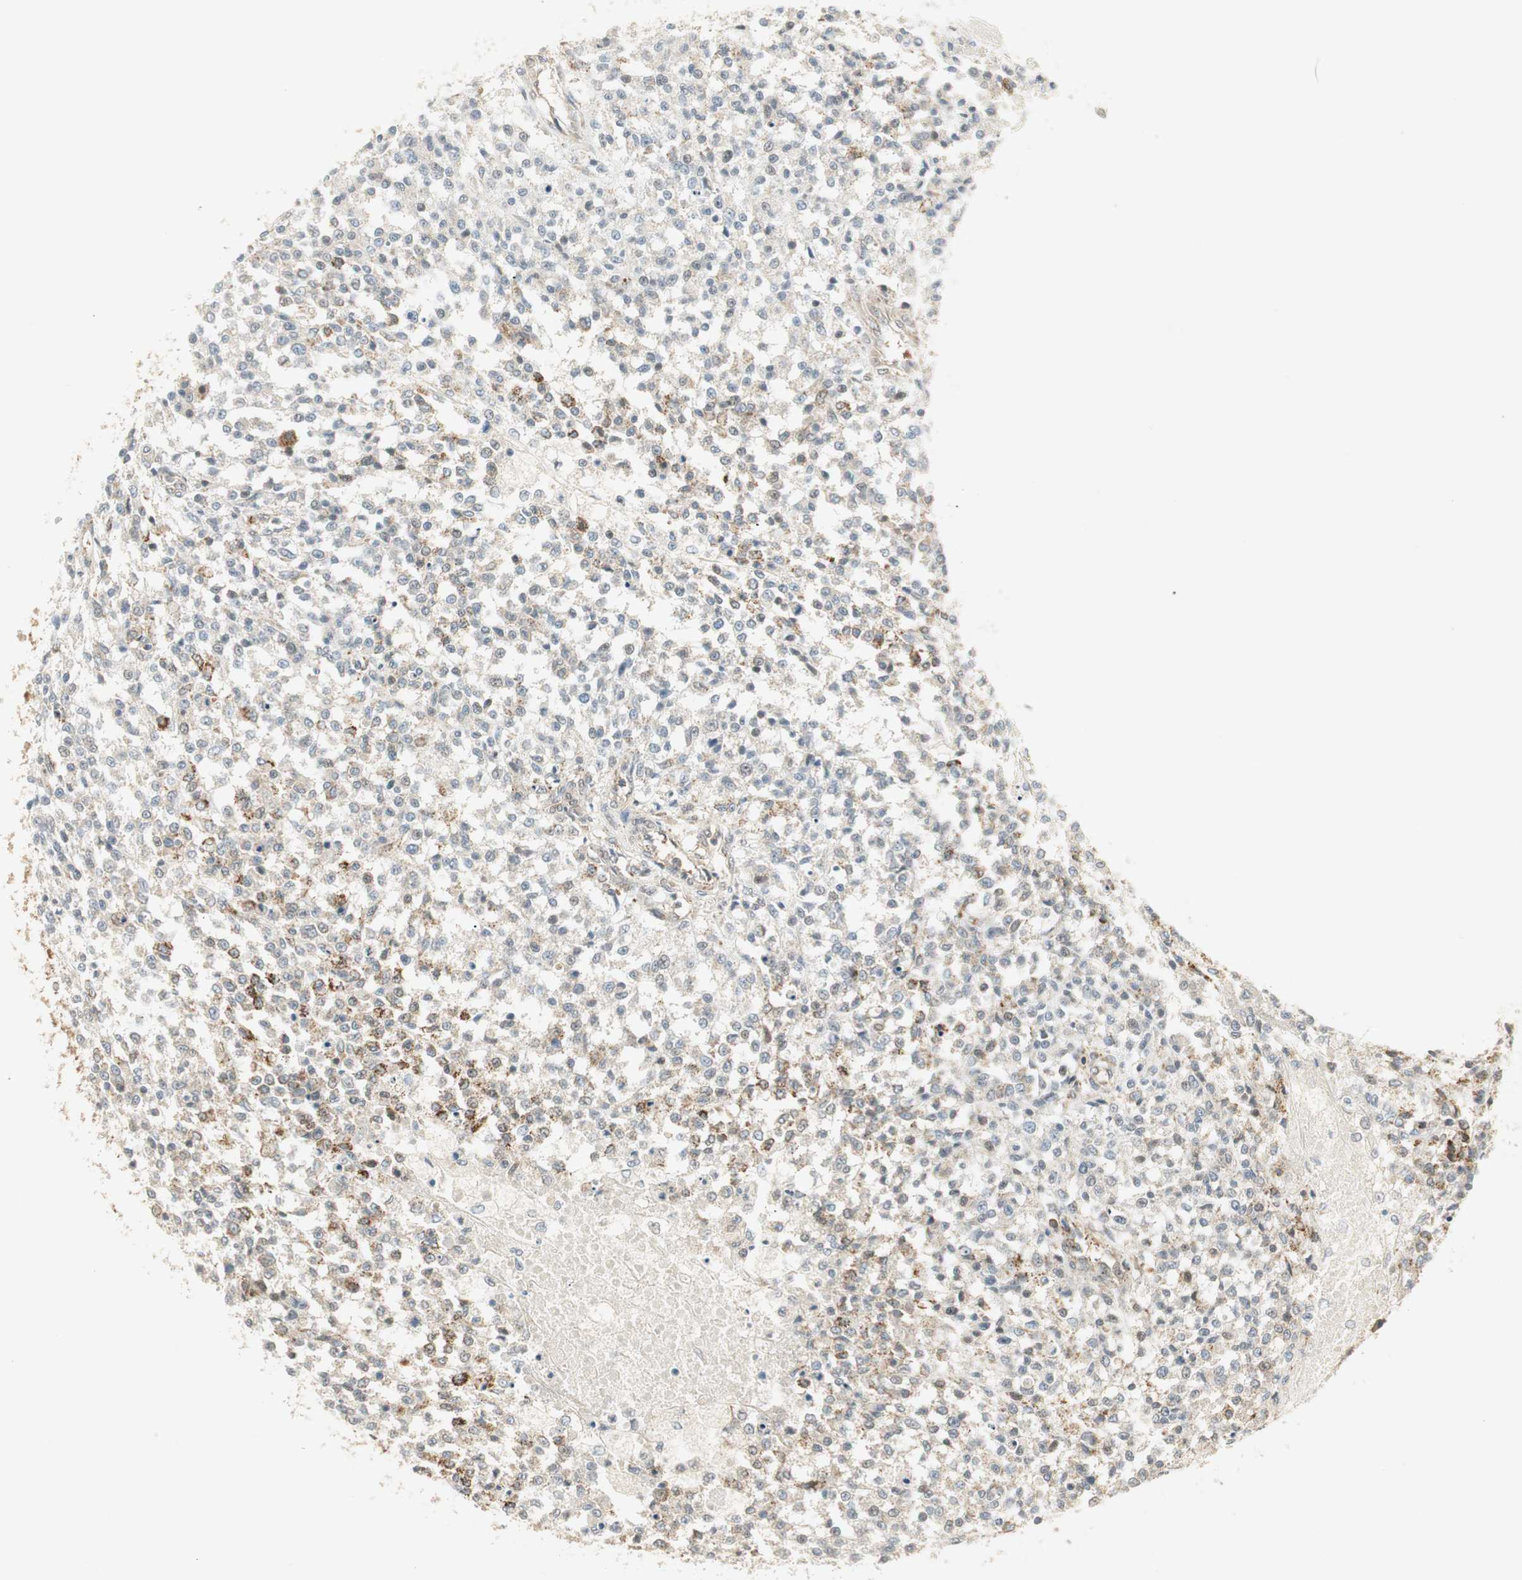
{"staining": {"intensity": "moderate", "quantity": "<25%", "location": "cytoplasmic/membranous"}, "tissue": "testis cancer", "cell_type": "Tumor cells", "image_type": "cancer", "snomed": [{"axis": "morphology", "description": "Seminoma, NOS"}, {"axis": "topography", "description": "Testis"}], "caption": "Testis cancer (seminoma) stained for a protein reveals moderate cytoplasmic/membranous positivity in tumor cells.", "gene": "USP2", "patient": {"sex": "male", "age": 59}}